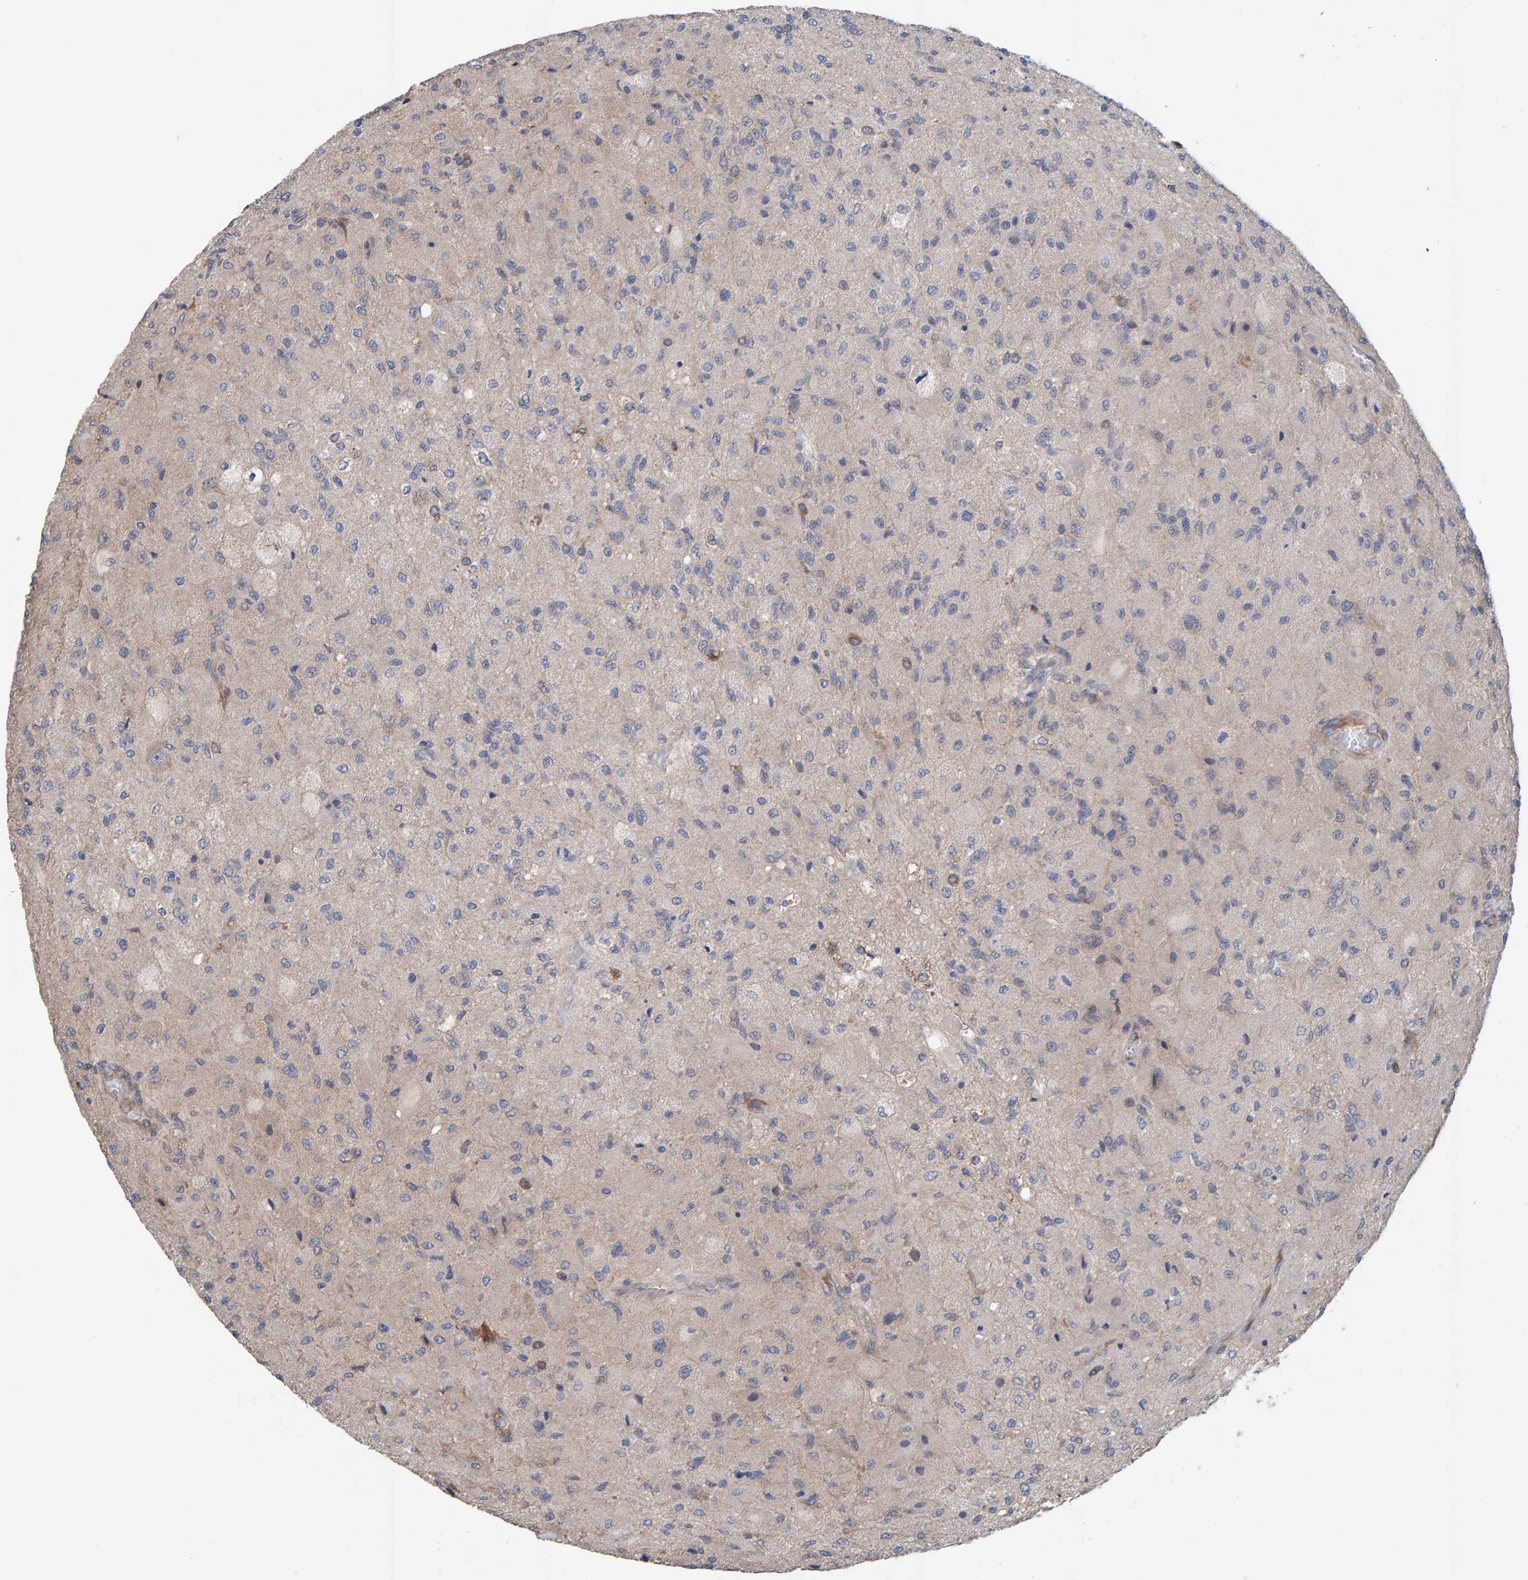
{"staining": {"intensity": "weak", "quantity": "<25%", "location": "cytoplasmic/membranous"}, "tissue": "glioma", "cell_type": "Tumor cells", "image_type": "cancer", "snomed": [{"axis": "morphology", "description": "Normal tissue, NOS"}, {"axis": "morphology", "description": "Glioma, malignant, High grade"}, {"axis": "topography", "description": "Cerebral cortex"}], "caption": "The photomicrograph demonstrates no staining of tumor cells in glioma. (DAB immunohistochemistry (IHC), high magnification).", "gene": "LRSAM1", "patient": {"sex": "male", "age": 77}}